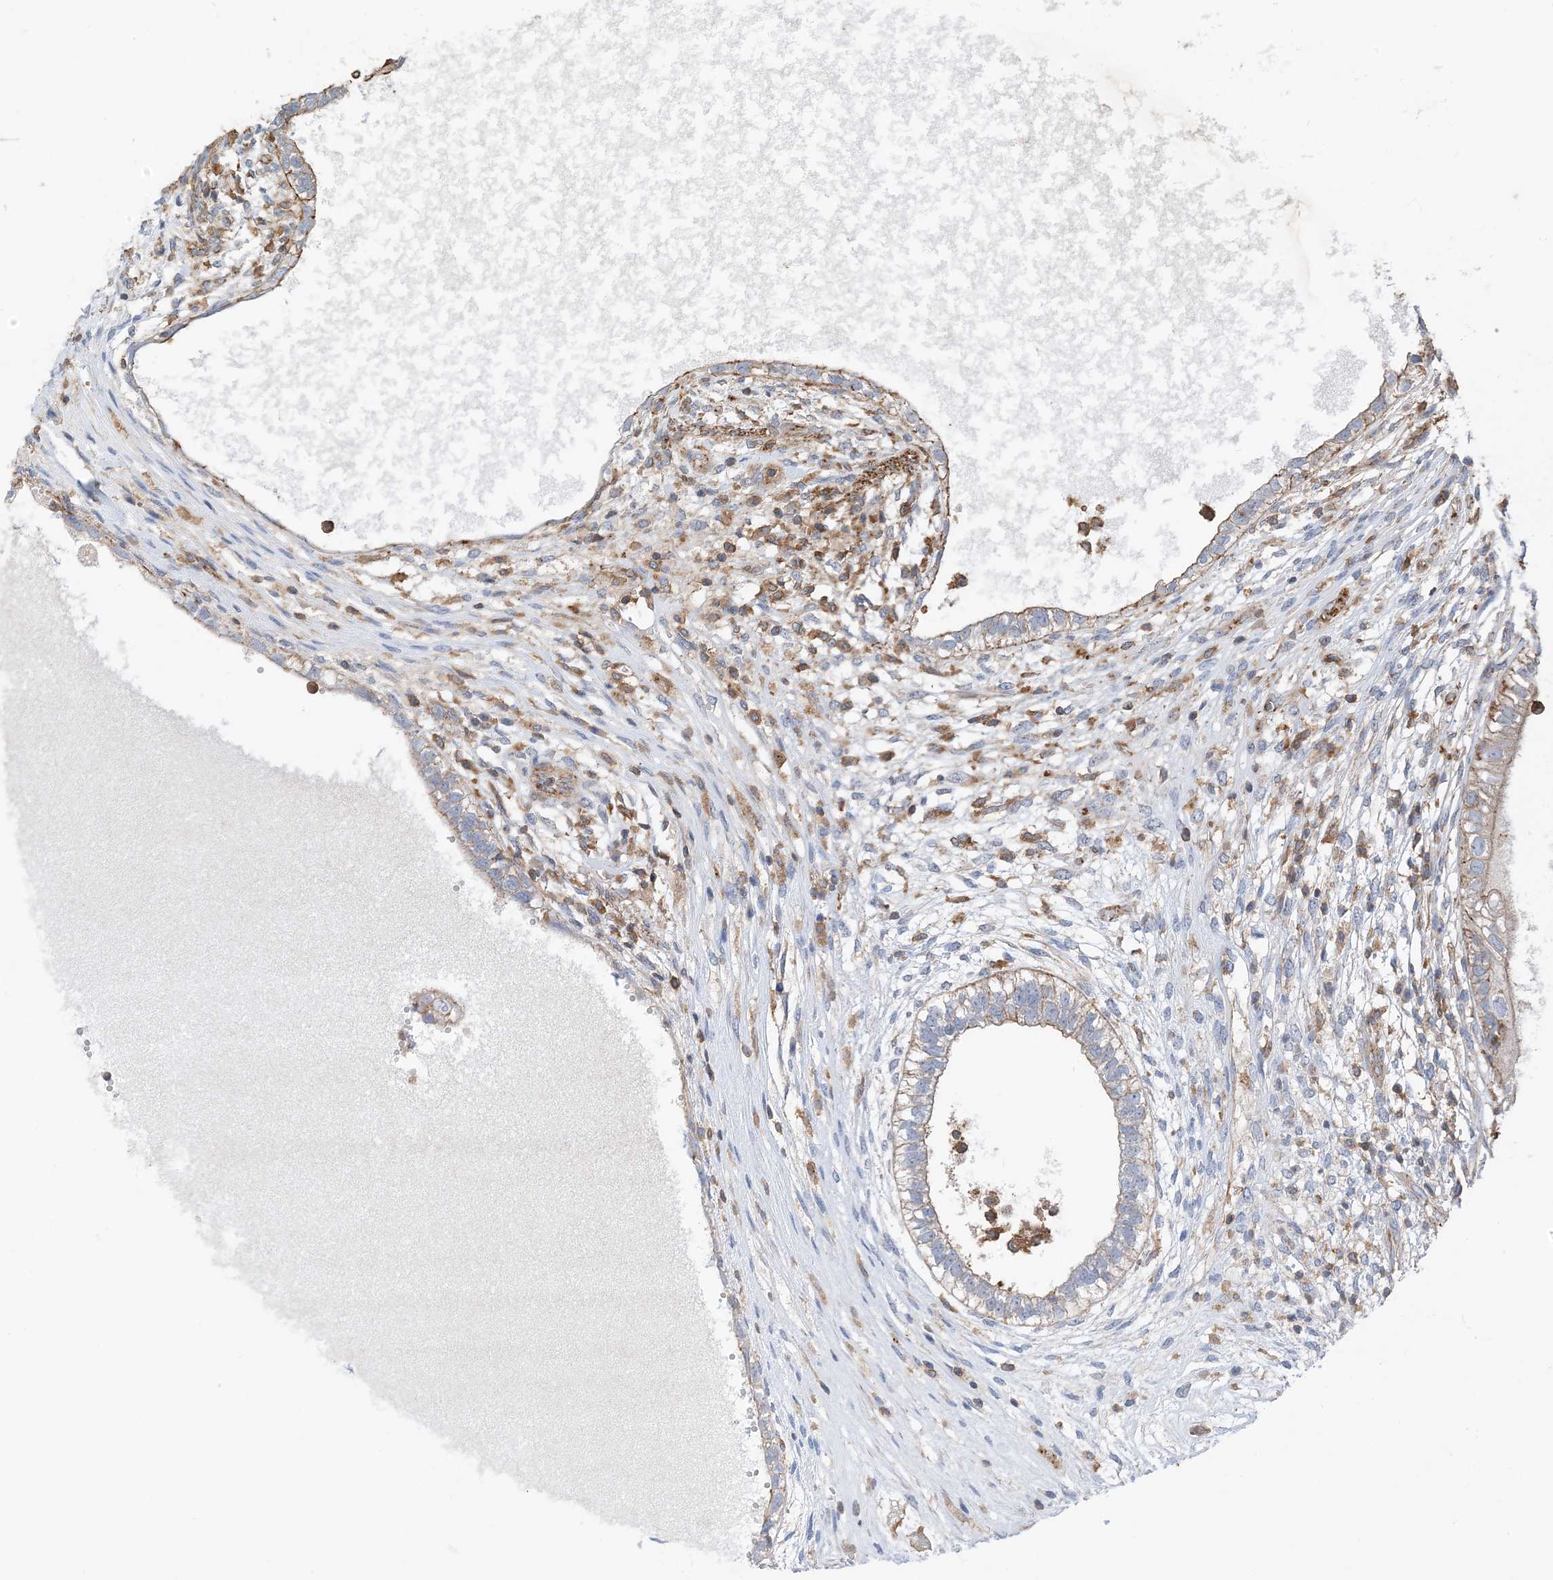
{"staining": {"intensity": "weak", "quantity": "<25%", "location": "cytoplasmic/membranous"}, "tissue": "testis cancer", "cell_type": "Tumor cells", "image_type": "cancer", "snomed": [{"axis": "morphology", "description": "Carcinoma, Embryonal, NOS"}, {"axis": "topography", "description": "Testis"}], "caption": "A photomicrograph of human testis embryonal carcinoma is negative for staining in tumor cells. Brightfield microscopy of immunohistochemistry (IHC) stained with DAB (brown) and hematoxylin (blue), captured at high magnification.", "gene": "PARVG", "patient": {"sex": "male", "age": 26}}